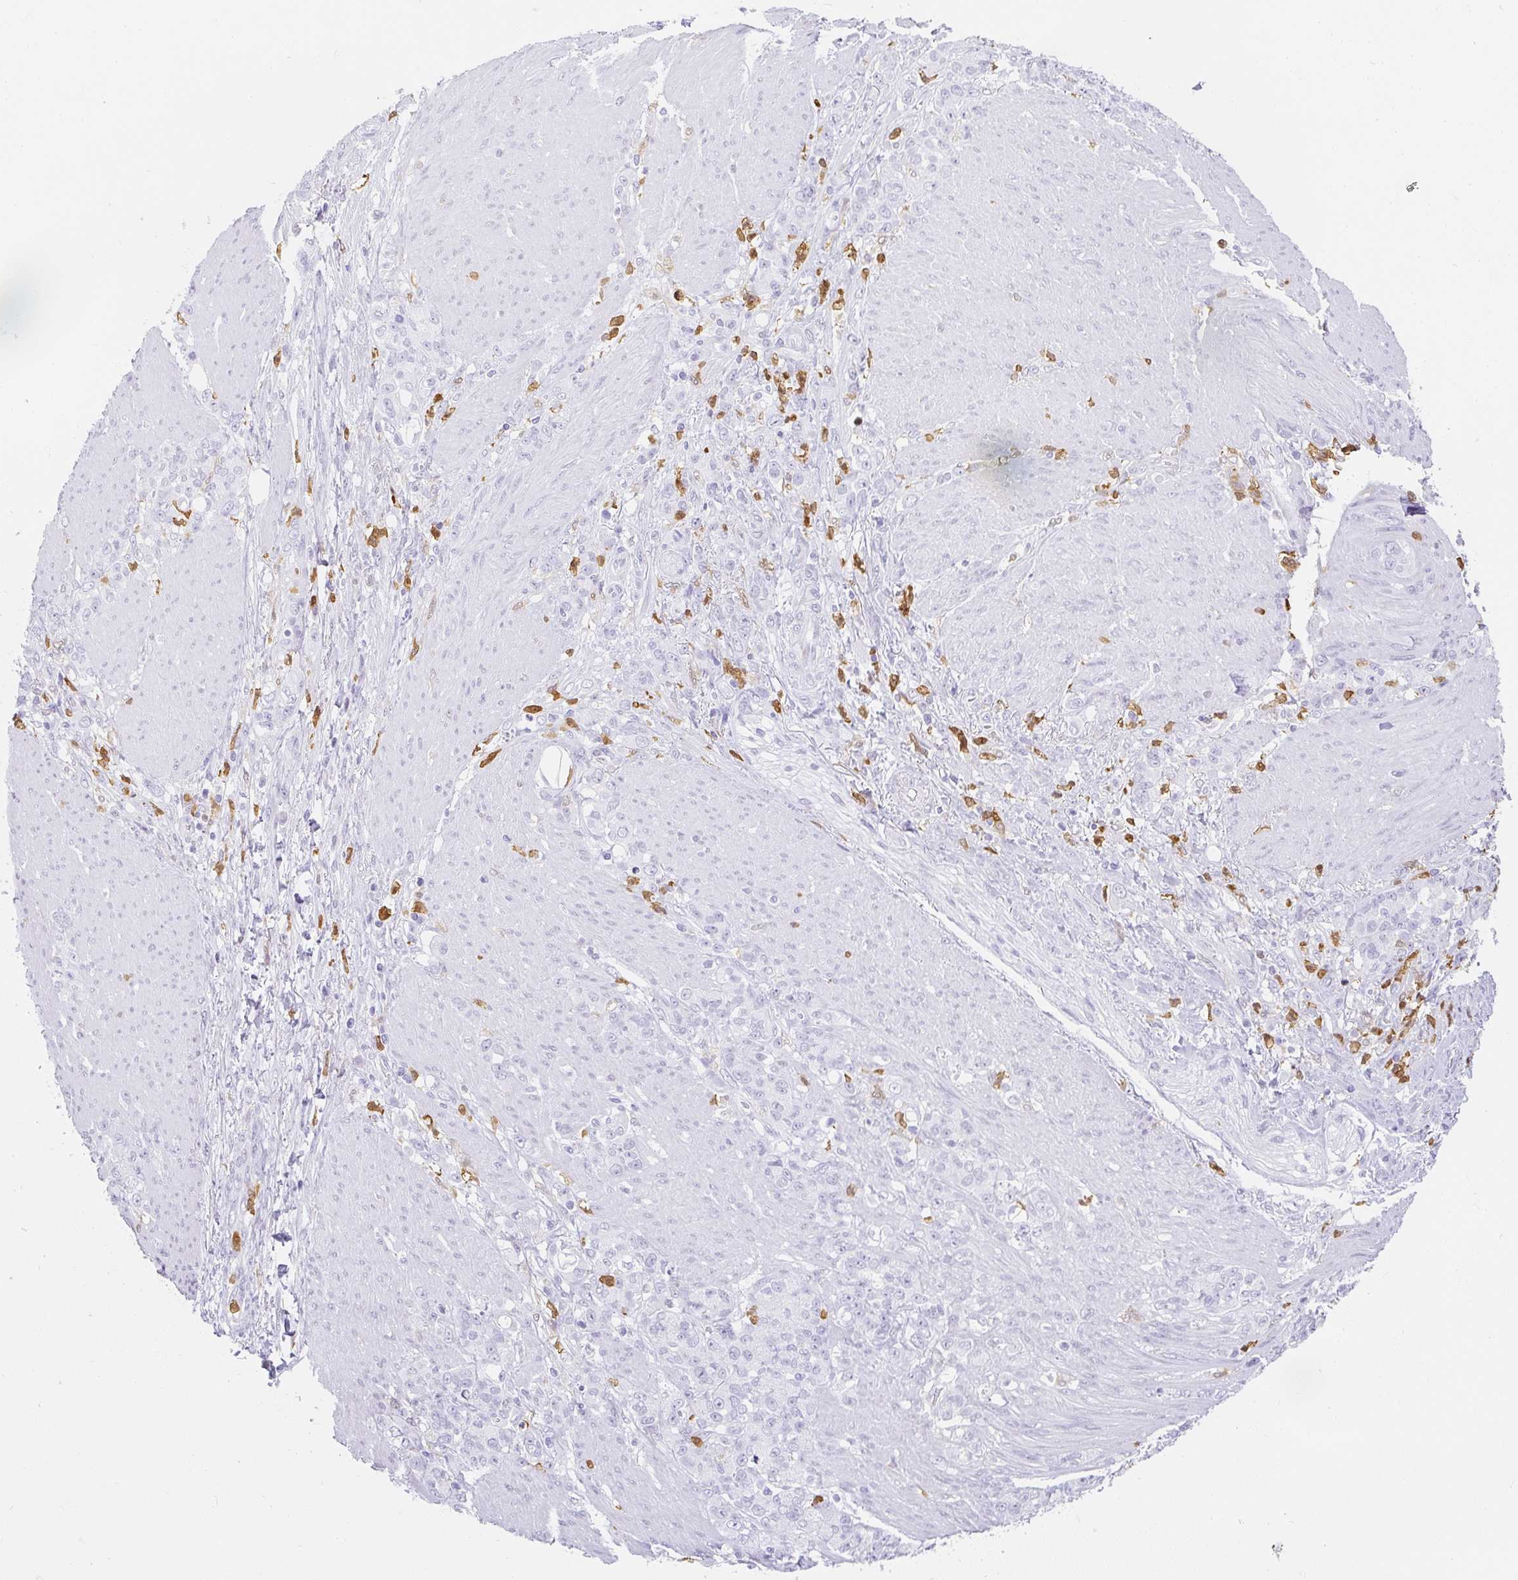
{"staining": {"intensity": "negative", "quantity": "none", "location": "none"}, "tissue": "stomach cancer", "cell_type": "Tumor cells", "image_type": "cancer", "snomed": [{"axis": "morphology", "description": "Adenocarcinoma, NOS"}, {"axis": "topography", "description": "Stomach"}], "caption": "Histopathology image shows no significant protein positivity in tumor cells of stomach cancer. (DAB (3,3'-diaminobenzidine) immunohistochemistry (IHC) with hematoxylin counter stain).", "gene": "HK3", "patient": {"sex": "female", "age": 79}}